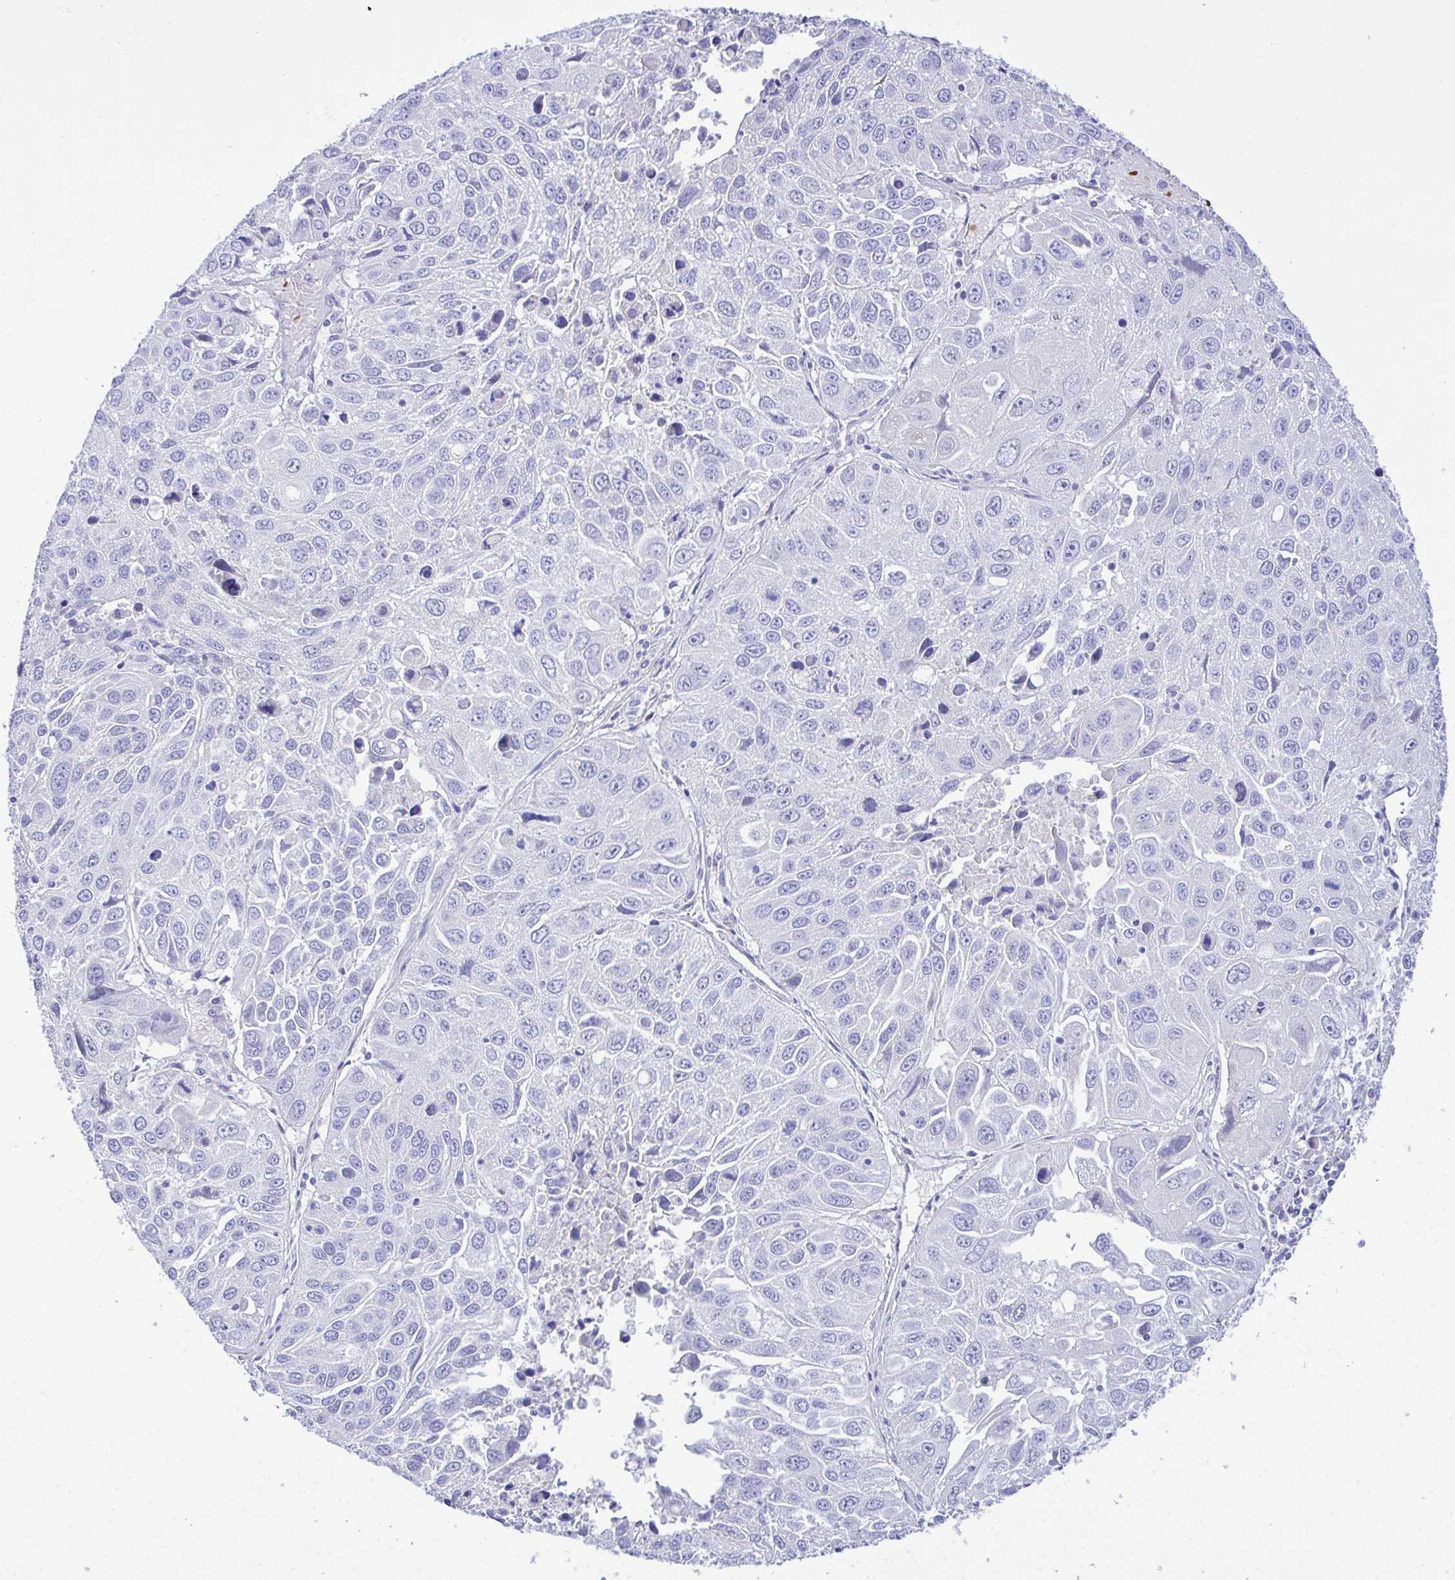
{"staining": {"intensity": "negative", "quantity": "none", "location": "none"}, "tissue": "lung cancer", "cell_type": "Tumor cells", "image_type": "cancer", "snomed": [{"axis": "morphology", "description": "Squamous cell carcinoma, NOS"}, {"axis": "topography", "description": "Lung"}], "caption": "Immunohistochemical staining of squamous cell carcinoma (lung) displays no significant expression in tumor cells.", "gene": "PLEKHH1", "patient": {"sex": "female", "age": 61}}